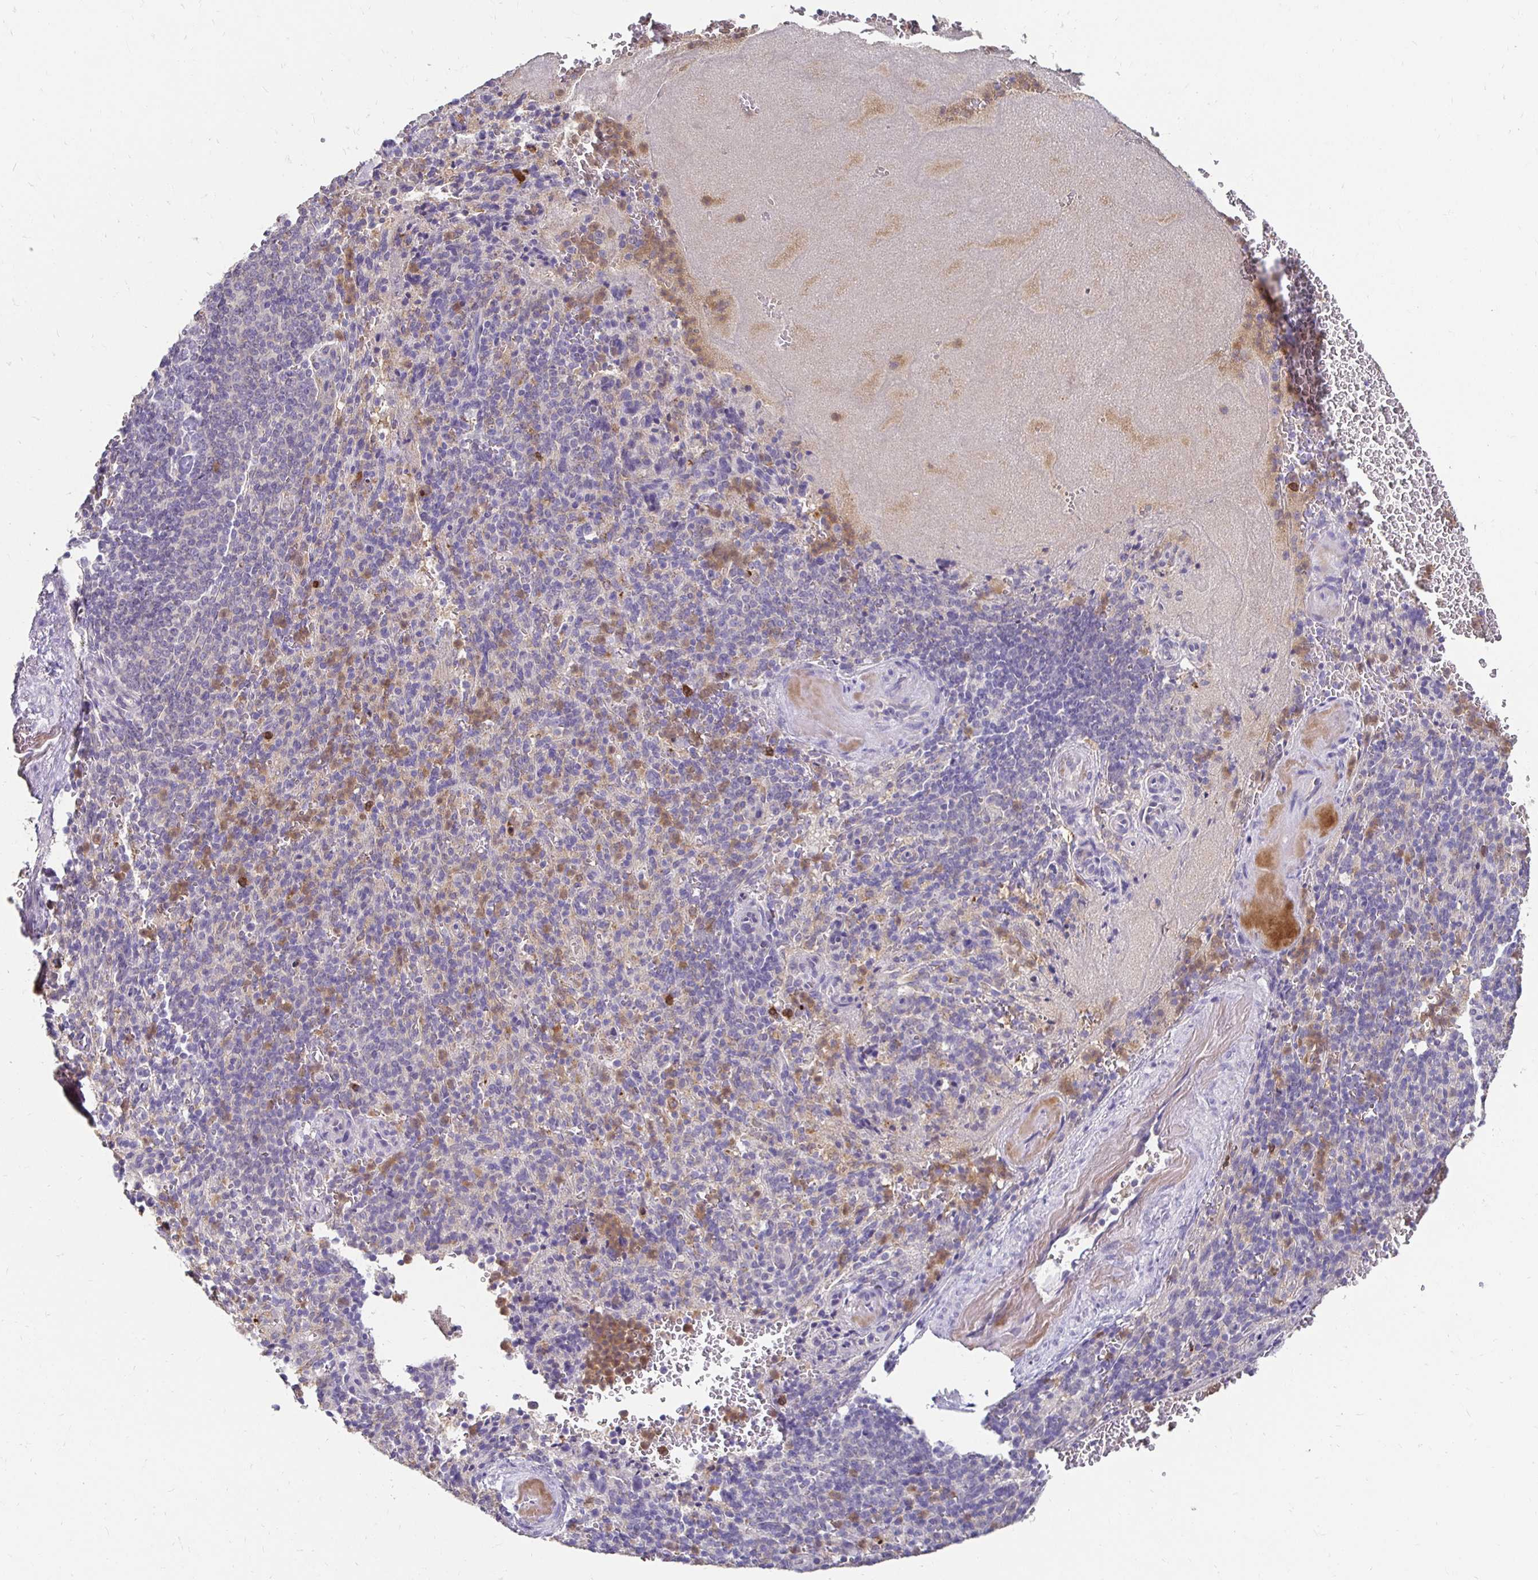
{"staining": {"intensity": "moderate", "quantity": "25%-75%", "location": "cytoplasmic/membranous"}, "tissue": "spleen", "cell_type": "Cells in red pulp", "image_type": "normal", "snomed": [{"axis": "morphology", "description": "Normal tissue, NOS"}, {"axis": "topography", "description": "Spleen"}], "caption": "A medium amount of moderate cytoplasmic/membranous expression is seen in about 25%-75% of cells in red pulp in unremarkable spleen.", "gene": "GK2", "patient": {"sex": "female", "age": 74}}